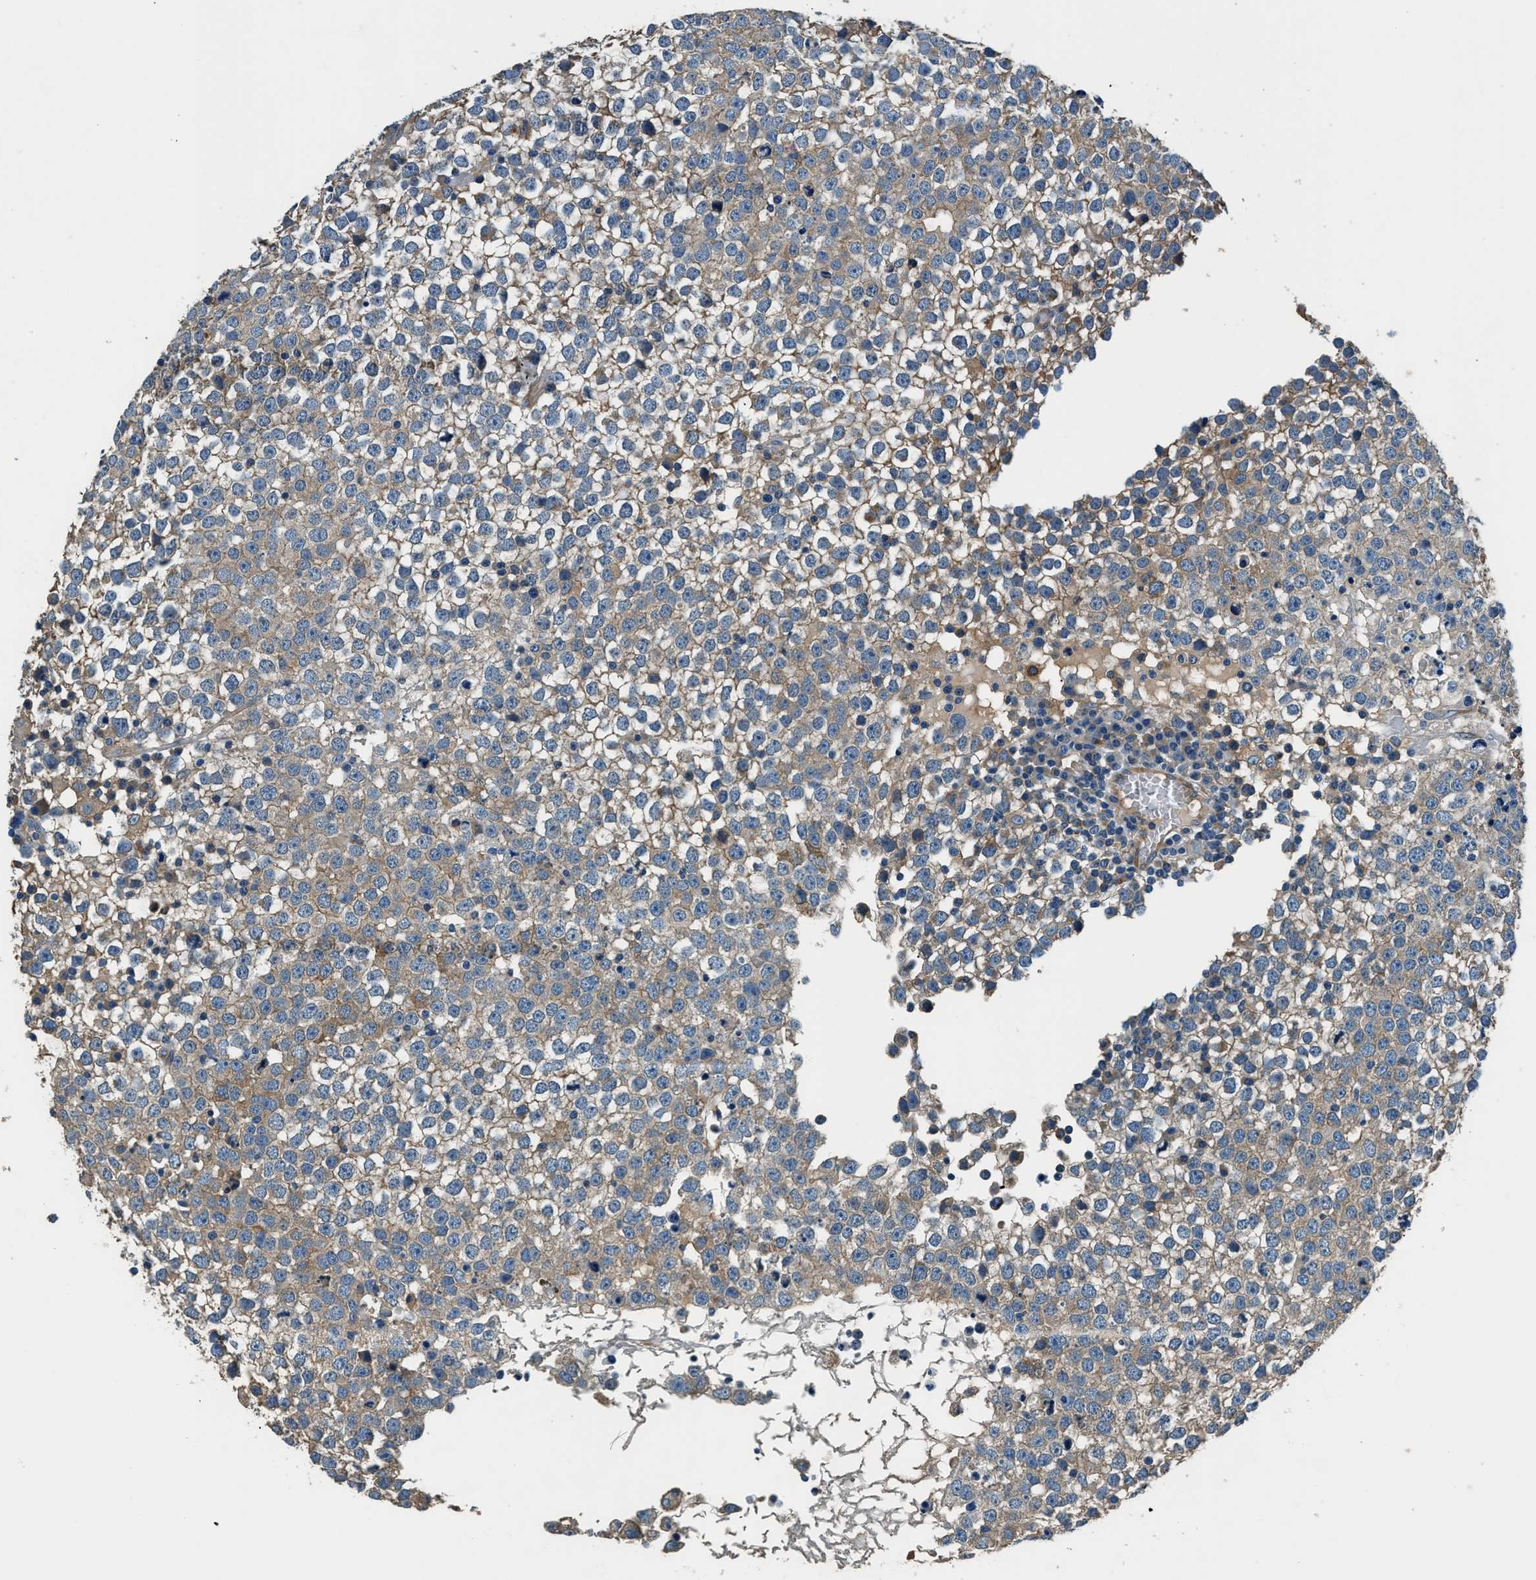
{"staining": {"intensity": "weak", "quantity": ">75%", "location": "cytoplasmic/membranous"}, "tissue": "testis cancer", "cell_type": "Tumor cells", "image_type": "cancer", "snomed": [{"axis": "morphology", "description": "Seminoma, NOS"}, {"axis": "topography", "description": "Testis"}], "caption": "Immunohistochemical staining of testis seminoma displays low levels of weak cytoplasmic/membranous positivity in about >75% of tumor cells.", "gene": "EEA1", "patient": {"sex": "male", "age": 65}}